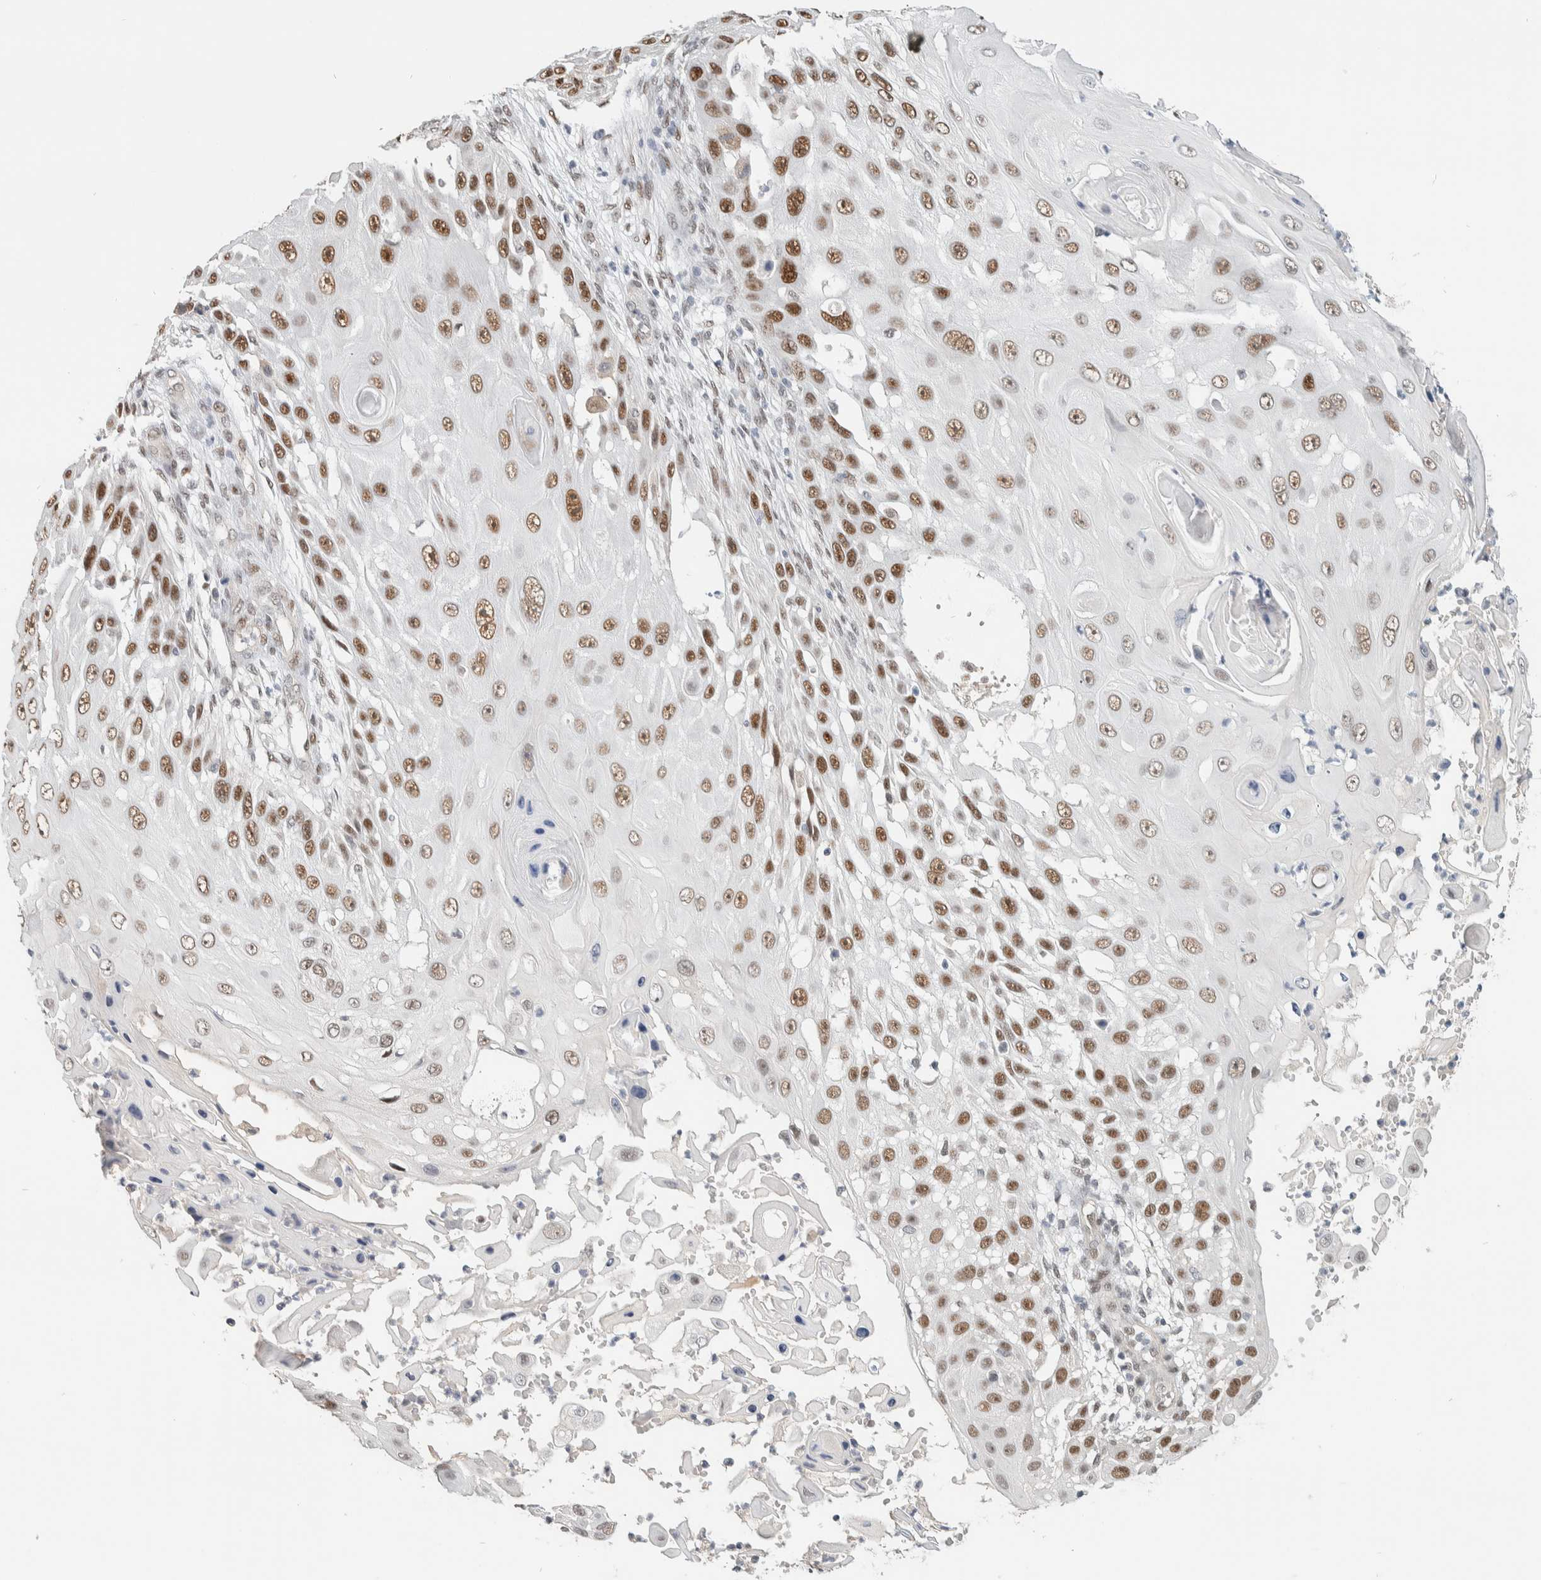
{"staining": {"intensity": "moderate", "quantity": ">75%", "location": "nuclear"}, "tissue": "skin cancer", "cell_type": "Tumor cells", "image_type": "cancer", "snomed": [{"axis": "morphology", "description": "Squamous cell carcinoma, NOS"}, {"axis": "topography", "description": "Skin"}], "caption": "The photomicrograph displays a brown stain indicating the presence of a protein in the nuclear of tumor cells in skin cancer (squamous cell carcinoma).", "gene": "PUS7", "patient": {"sex": "female", "age": 44}}